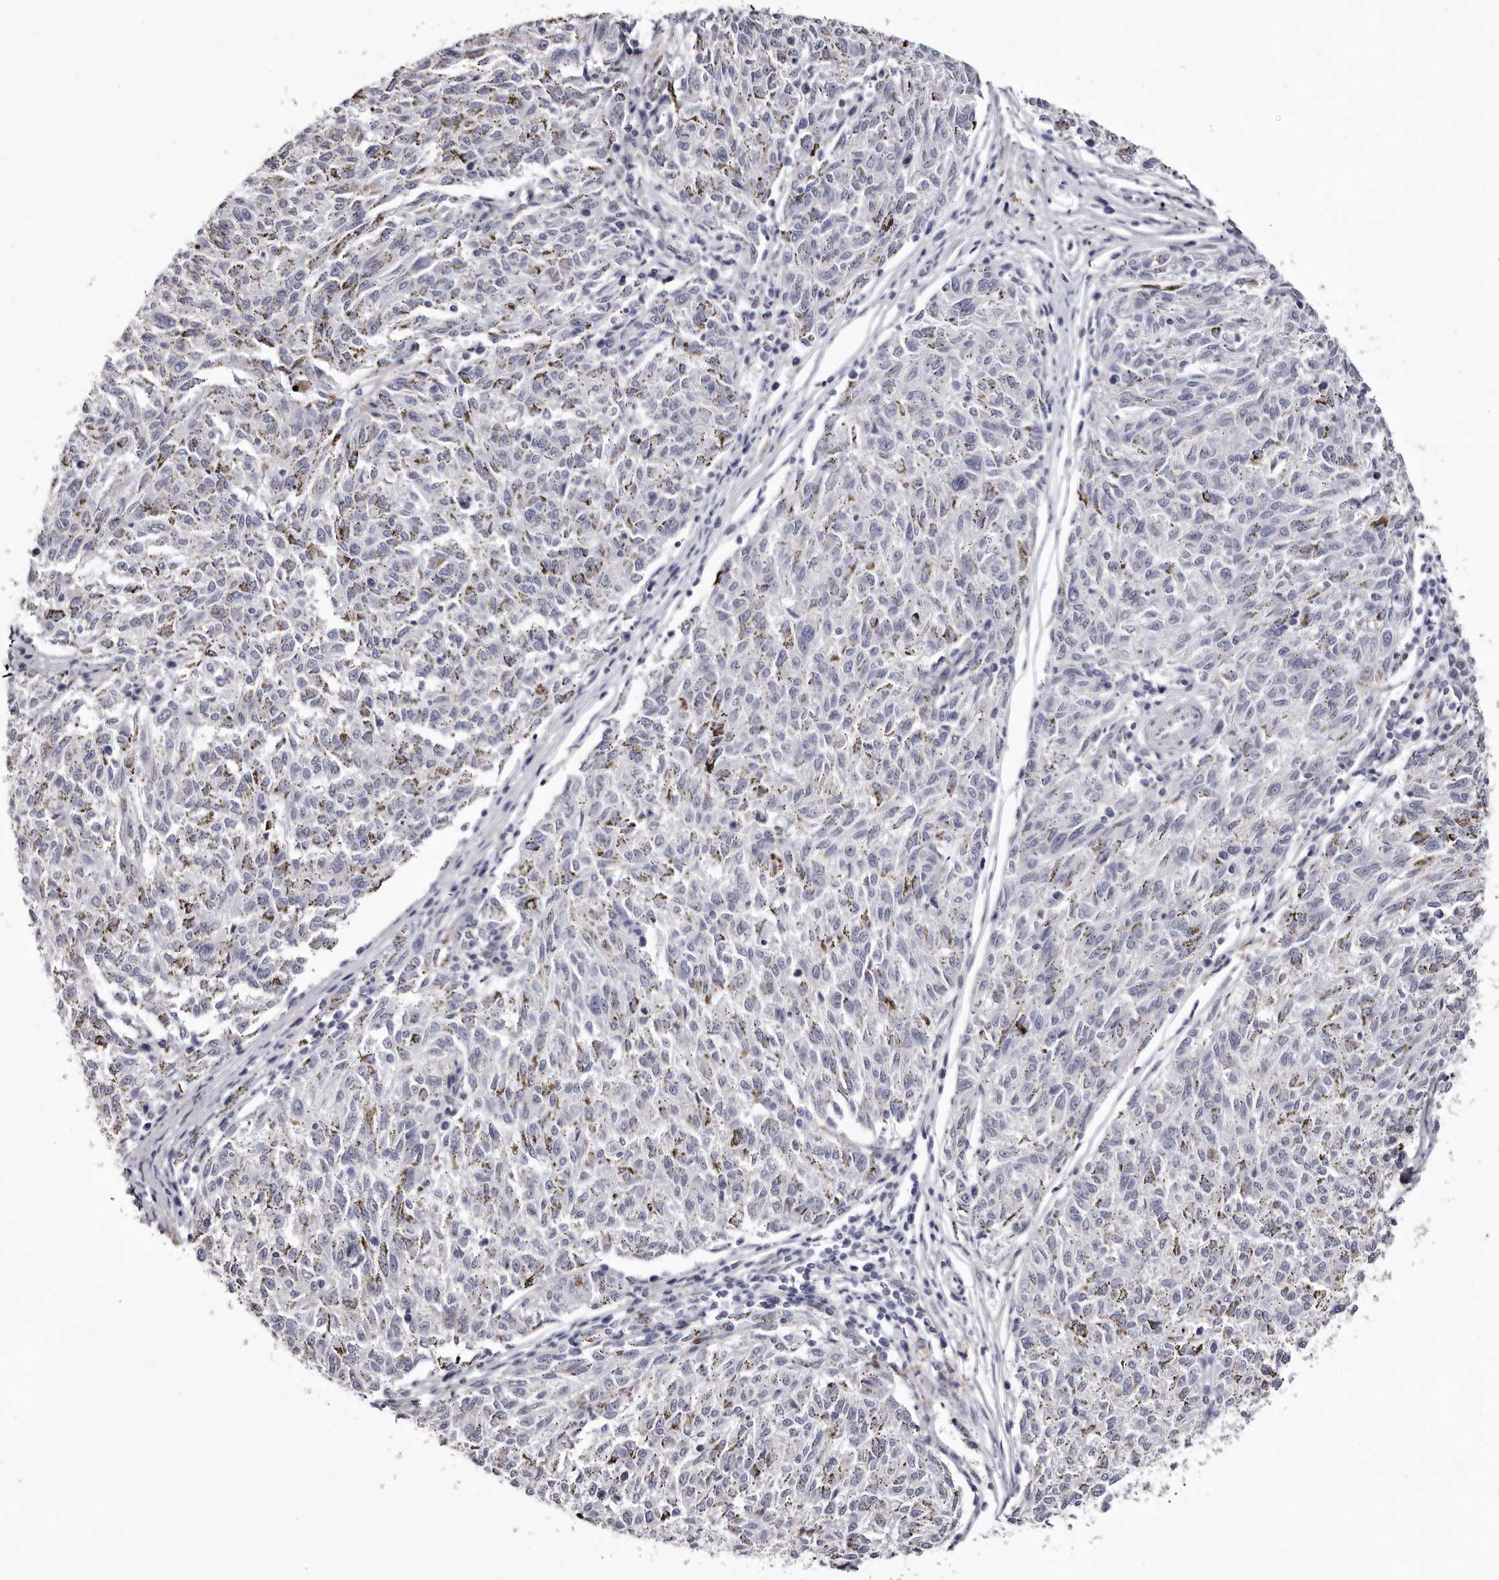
{"staining": {"intensity": "negative", "quantity": "none", "location": "none"}, "tissue": "melanoma", "cell_type": "Tumor cells", "image_type": "cancer", "snomed": [{"axis": "morphology", "description": "Malignant melanoma, NOS"}, {"axis": "topography", "description": "Skin"}], "caption": "Immunohistochemistry photomicrograph of neoplastic tissue: human malignant melanoma stained with DAB reveals no significant protein positivity in tumor cells.", "gene": "CA6", "patient": {"sex": "female", "age": 72}}